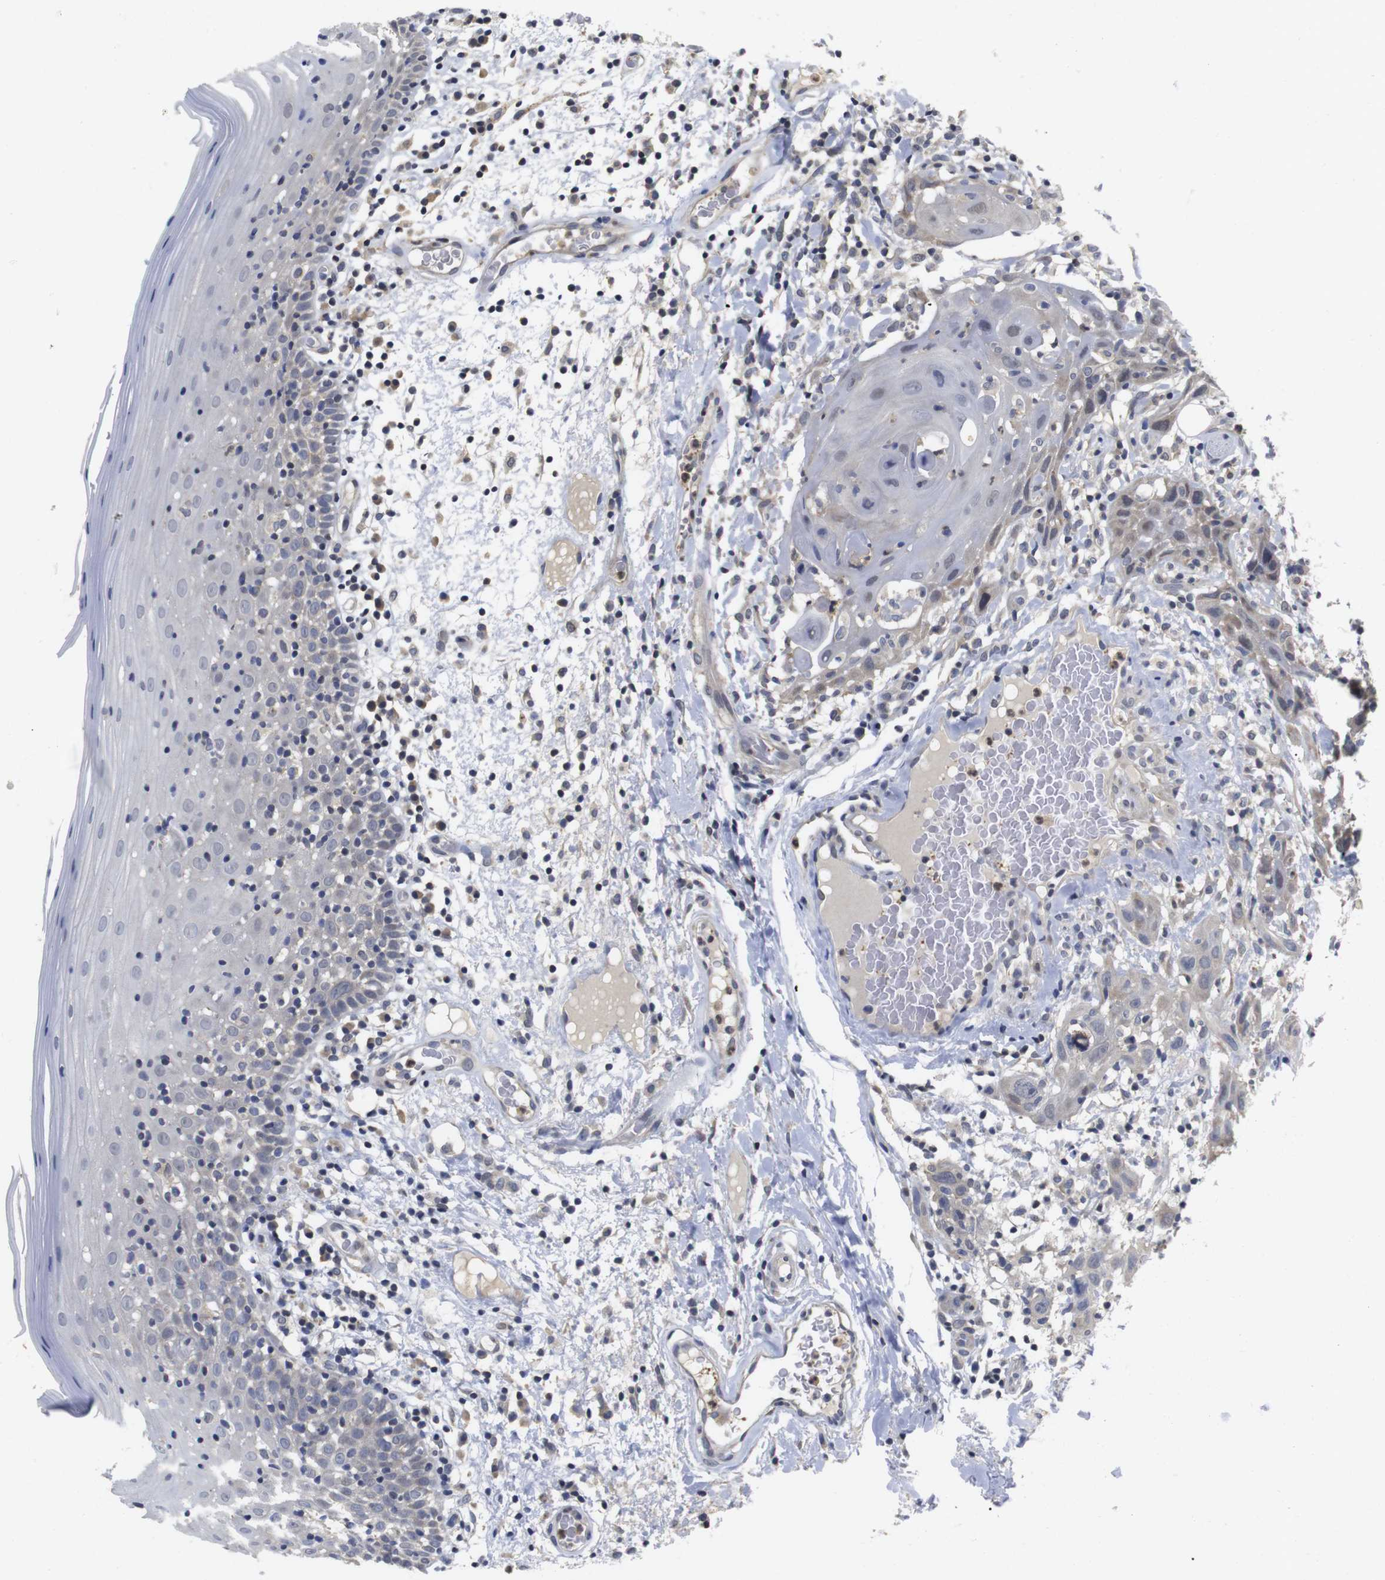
{"staining": {"intensity": "weak", "quantity": "<25%", "location": "cytoplasmic/membranous"}, "tissue": "oral mucosa", "cell_type": "Squamous epithelial cells", "image_type": "normal", "snomed": [{"axis": "morphology", "description": "Normal tissue, NOS"}, {"axis": "morphology", "description": "Squamous cell carcinoma, NOS"}, {"axis": "topography", "description": "Skeletal muscle"}, {"axis": "topography", "description": "Oral tissue"}], "caption": "This is a photomicrograph of immunohistochemistry staining of benign oral mucosa, which shows no positivity in squamous epithelial cells. (Stains: DAB (3,3'-diaminobenzidine) immunohistochemistry with hematoxylin counter stain, Microscopy: brightfield microscopy at high magnification).", "gene": "FNTA", "patient": {"sex": "male", "age": 71}}